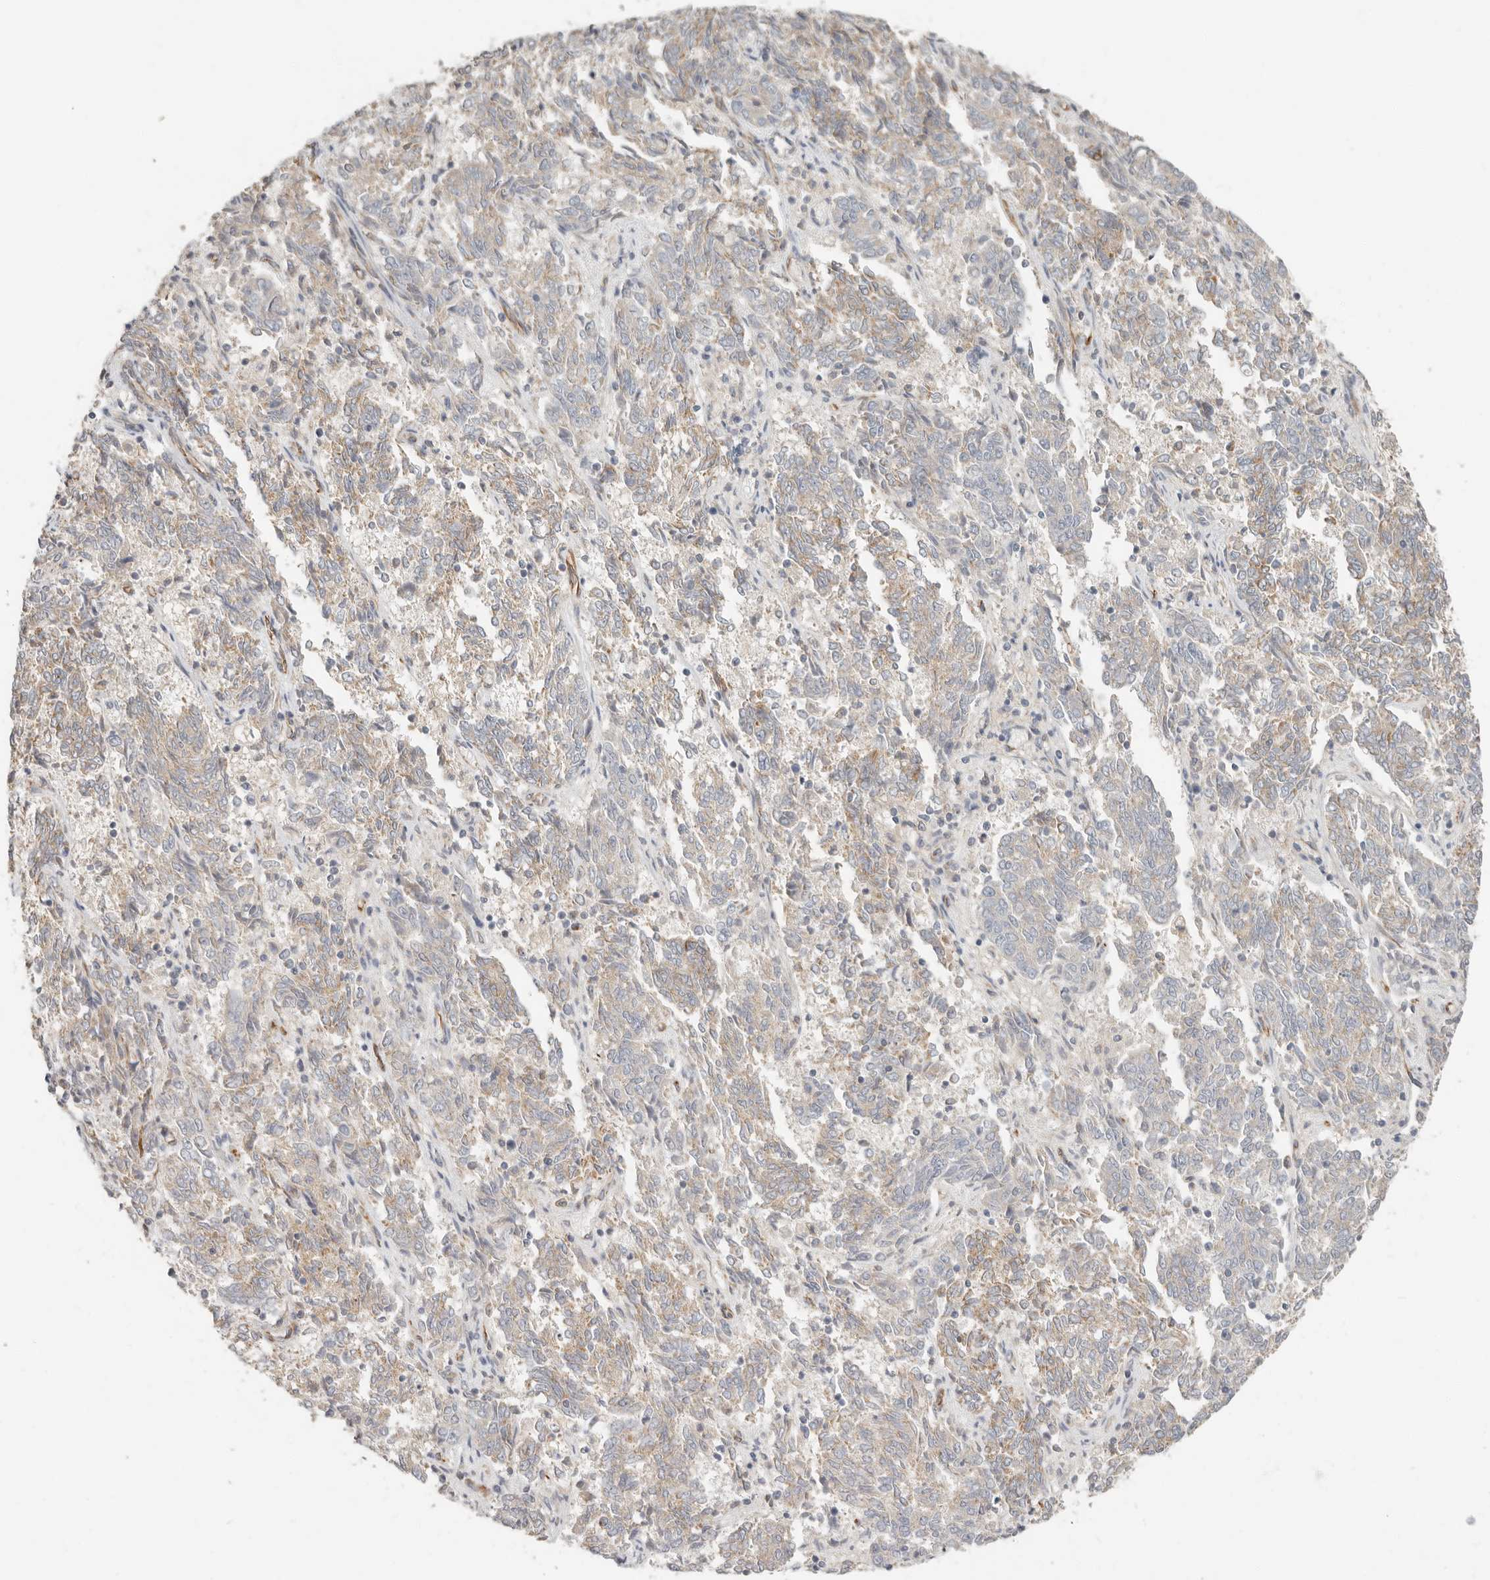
{"staining": {"intensity": "moderate", "quantity": "<25%", "location": "cytoplasmic/membranous"}, "tissue": "endometrial cancer", "cell_type": "Tumor cells", "image_type": "cancer", "snomed": [{"axis": "morphology", "description": "Adenocarcinoma, NOS"}, {"axis": "topography", "description": "Endometrium"}], "caption": "Brown immunohistochemical staining in human endometrial cancer displays moderate cytoplasmic/membranous expression in approximately <25% of tumor cells.", "gene": "SPRING1", "patient": {"sex": "female", "age": 80}}